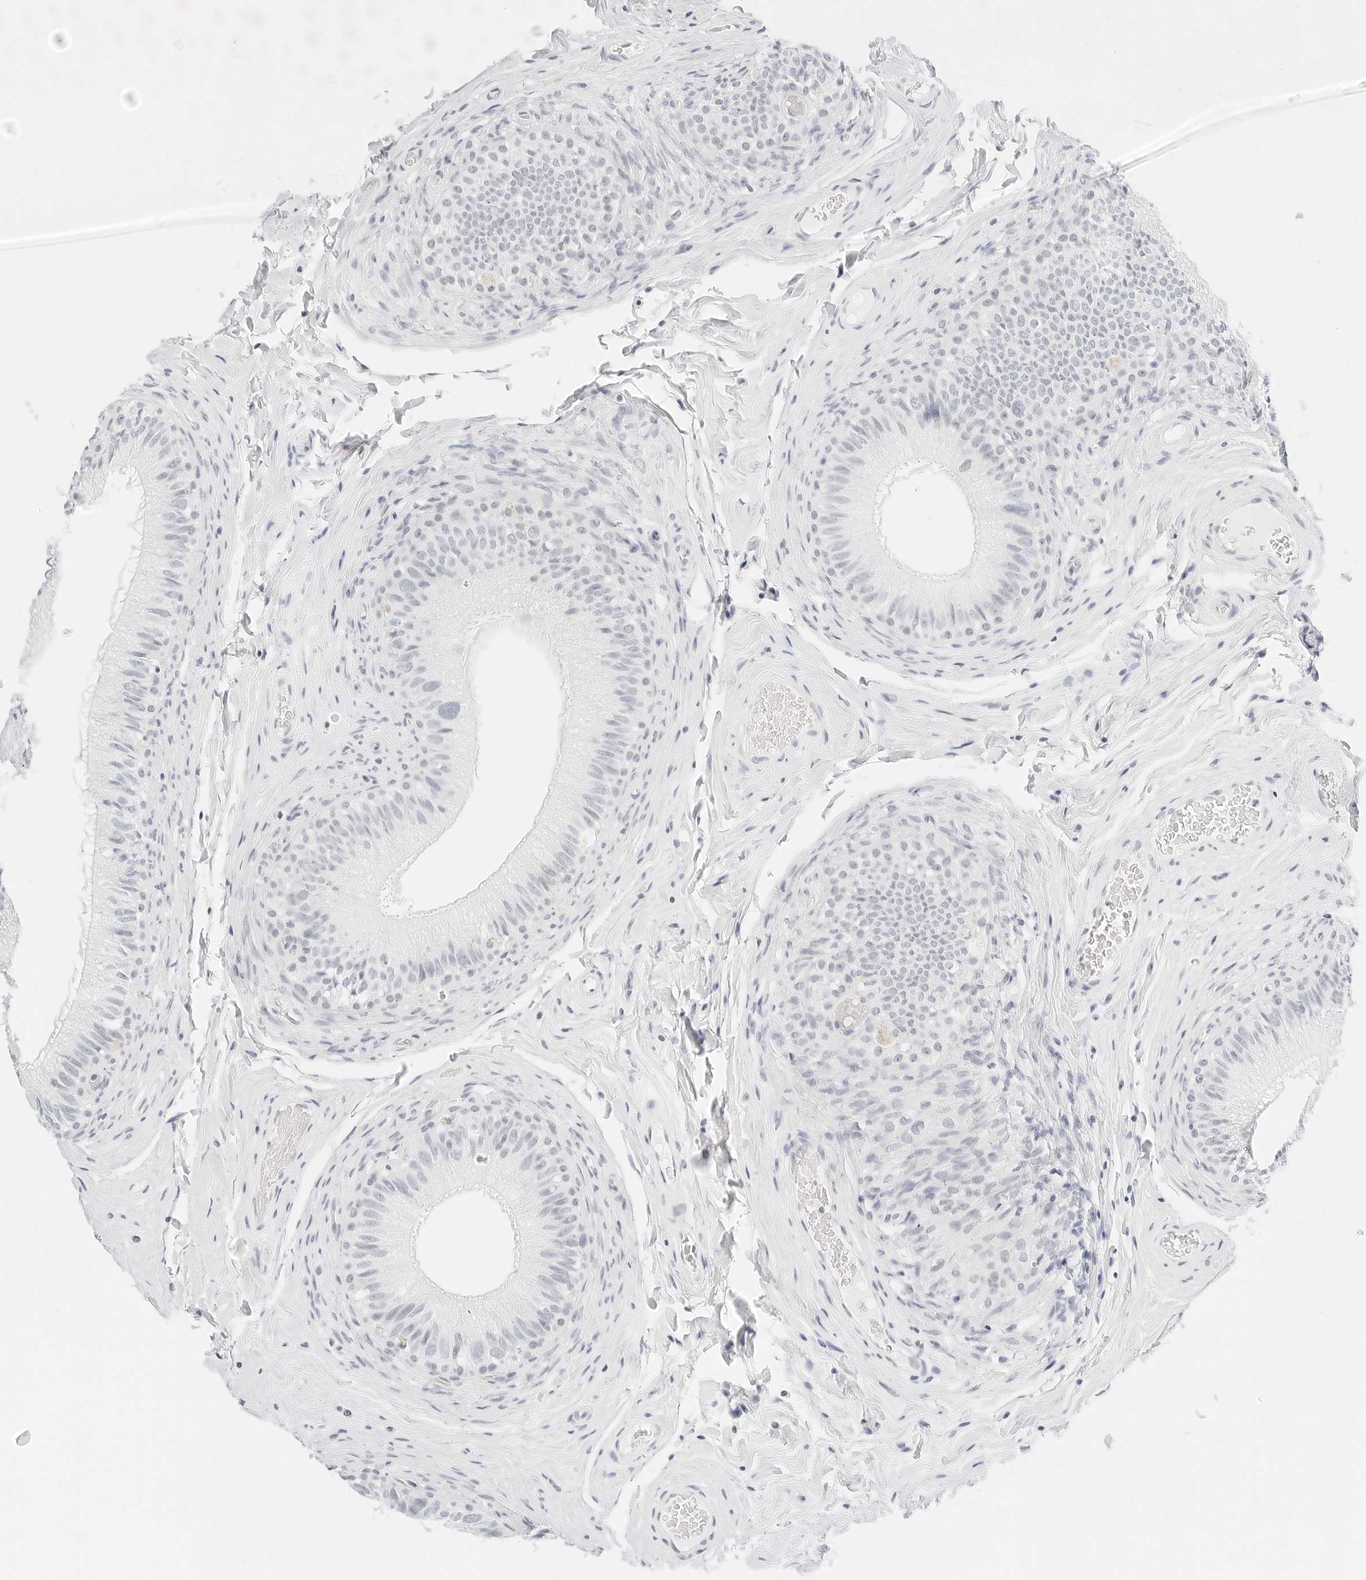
{"staining": {"intensity": "negative", "quantity": "none", "location": "none"}, "tissue": "epididymis", "cell_type": "Glandular cells", "image_type": "normal", "snomed": [{"axis": "morphology", "description": "Normal tissue, NOS"}, {"axis": "topography", "description": "Epididymis"}], "caption": "DAB (3,3'-diaminobenzidine) immunohistochemical staining of benign epididymis exhibits no significant positivity in glandular cells.", "gene": "CD22", "patient": {"sex": "male", "age": 49}}